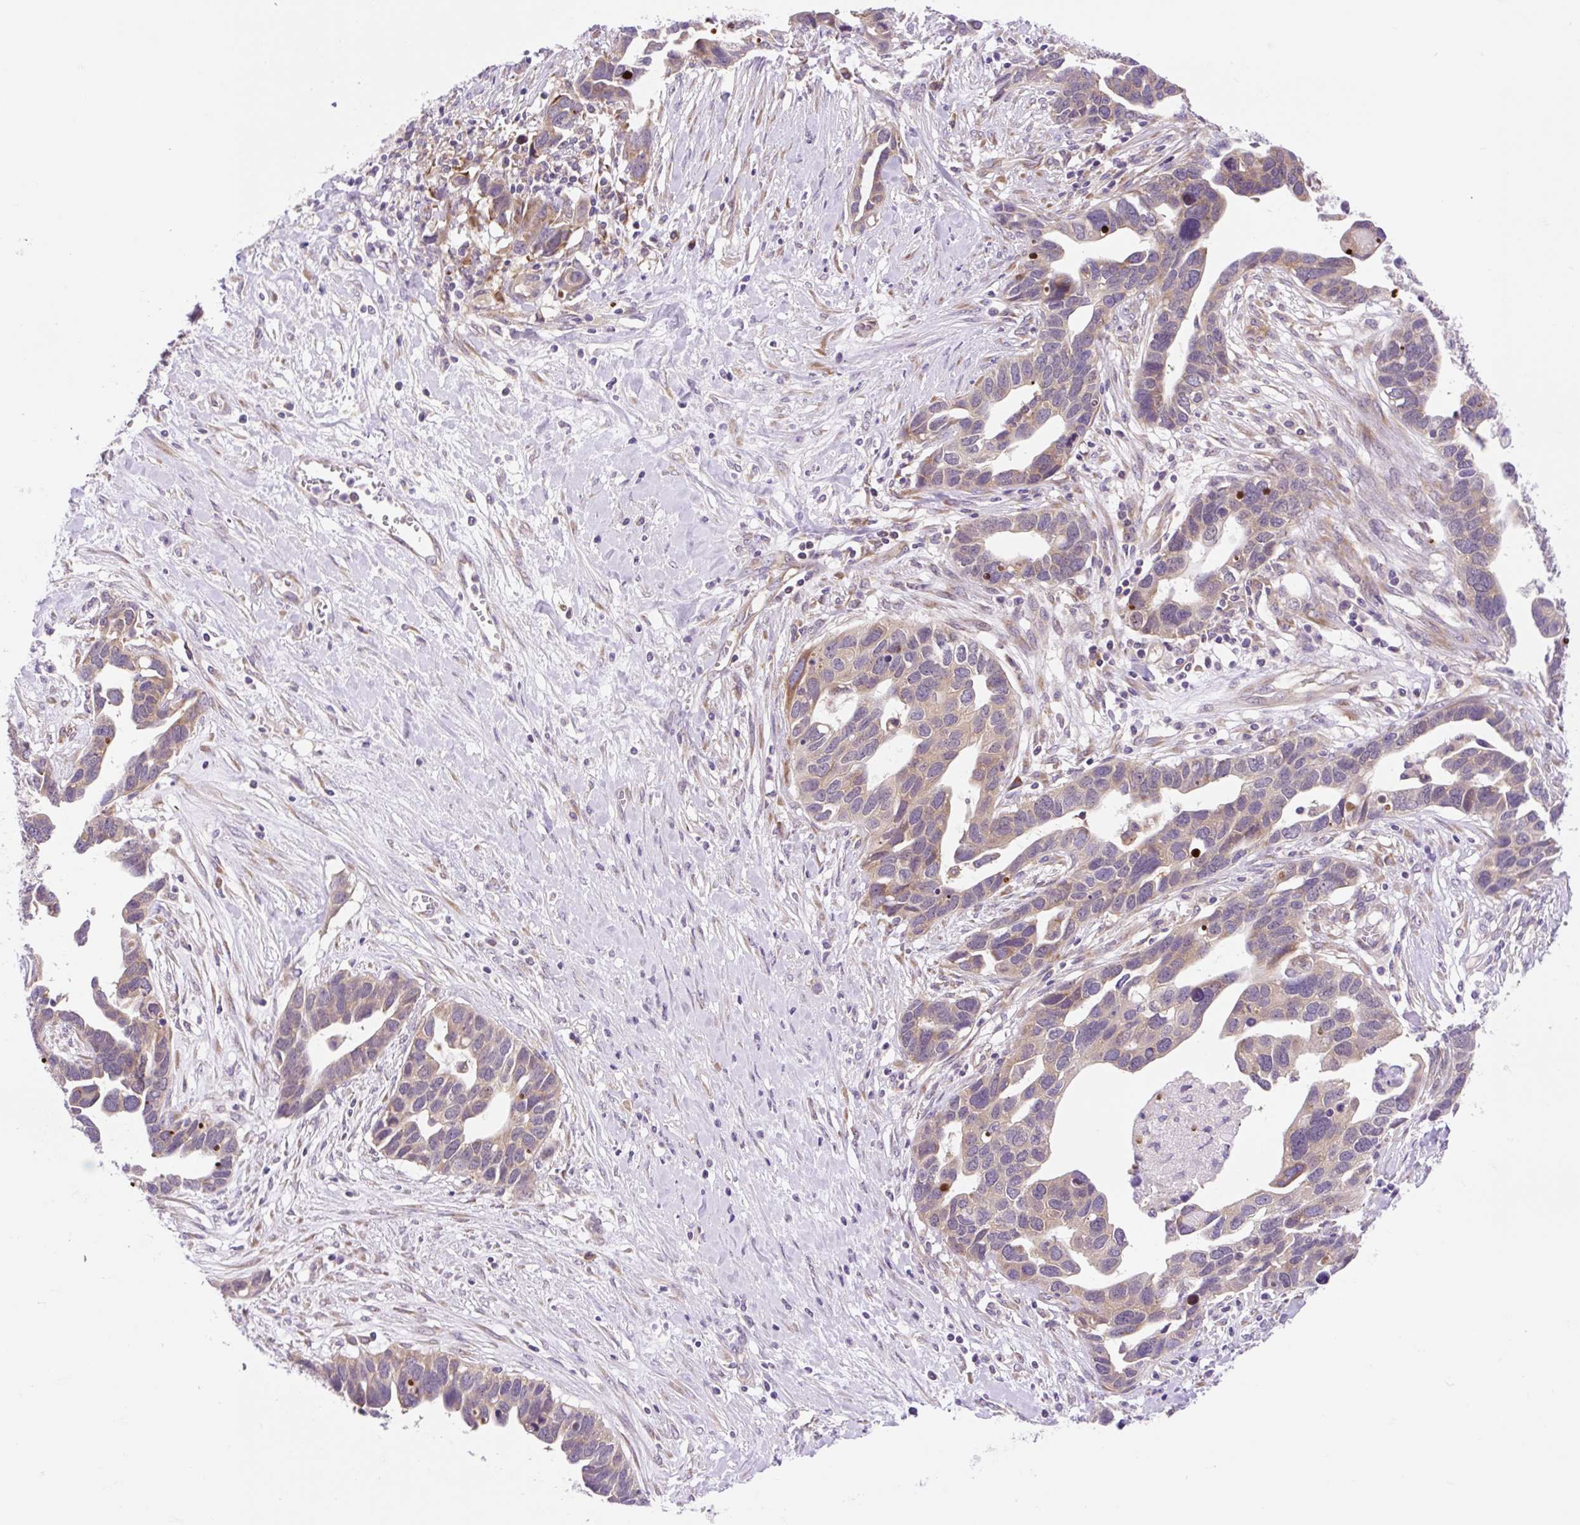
{"staining": {"intensity": "weak", "quantity": ">75%", "location": "cytoplasmic/membranous"}, "tissue": "ovarian cancer", "cell_type": "Tumor cells", "image_type": "cancer", "snomed": [{"axis": "morphology", "description": "Cystadenocarcinoma, serous, NOS"}, {"axis": "topography", "description": "Ovary"}], "caption": "Weak cytoplasmic/membranous protein positivity is appreciated in approximately >75% of tumor cells in ovarian cancer.", "gene": "GPR45", "patient": {"sex": "female", "age": 54}}